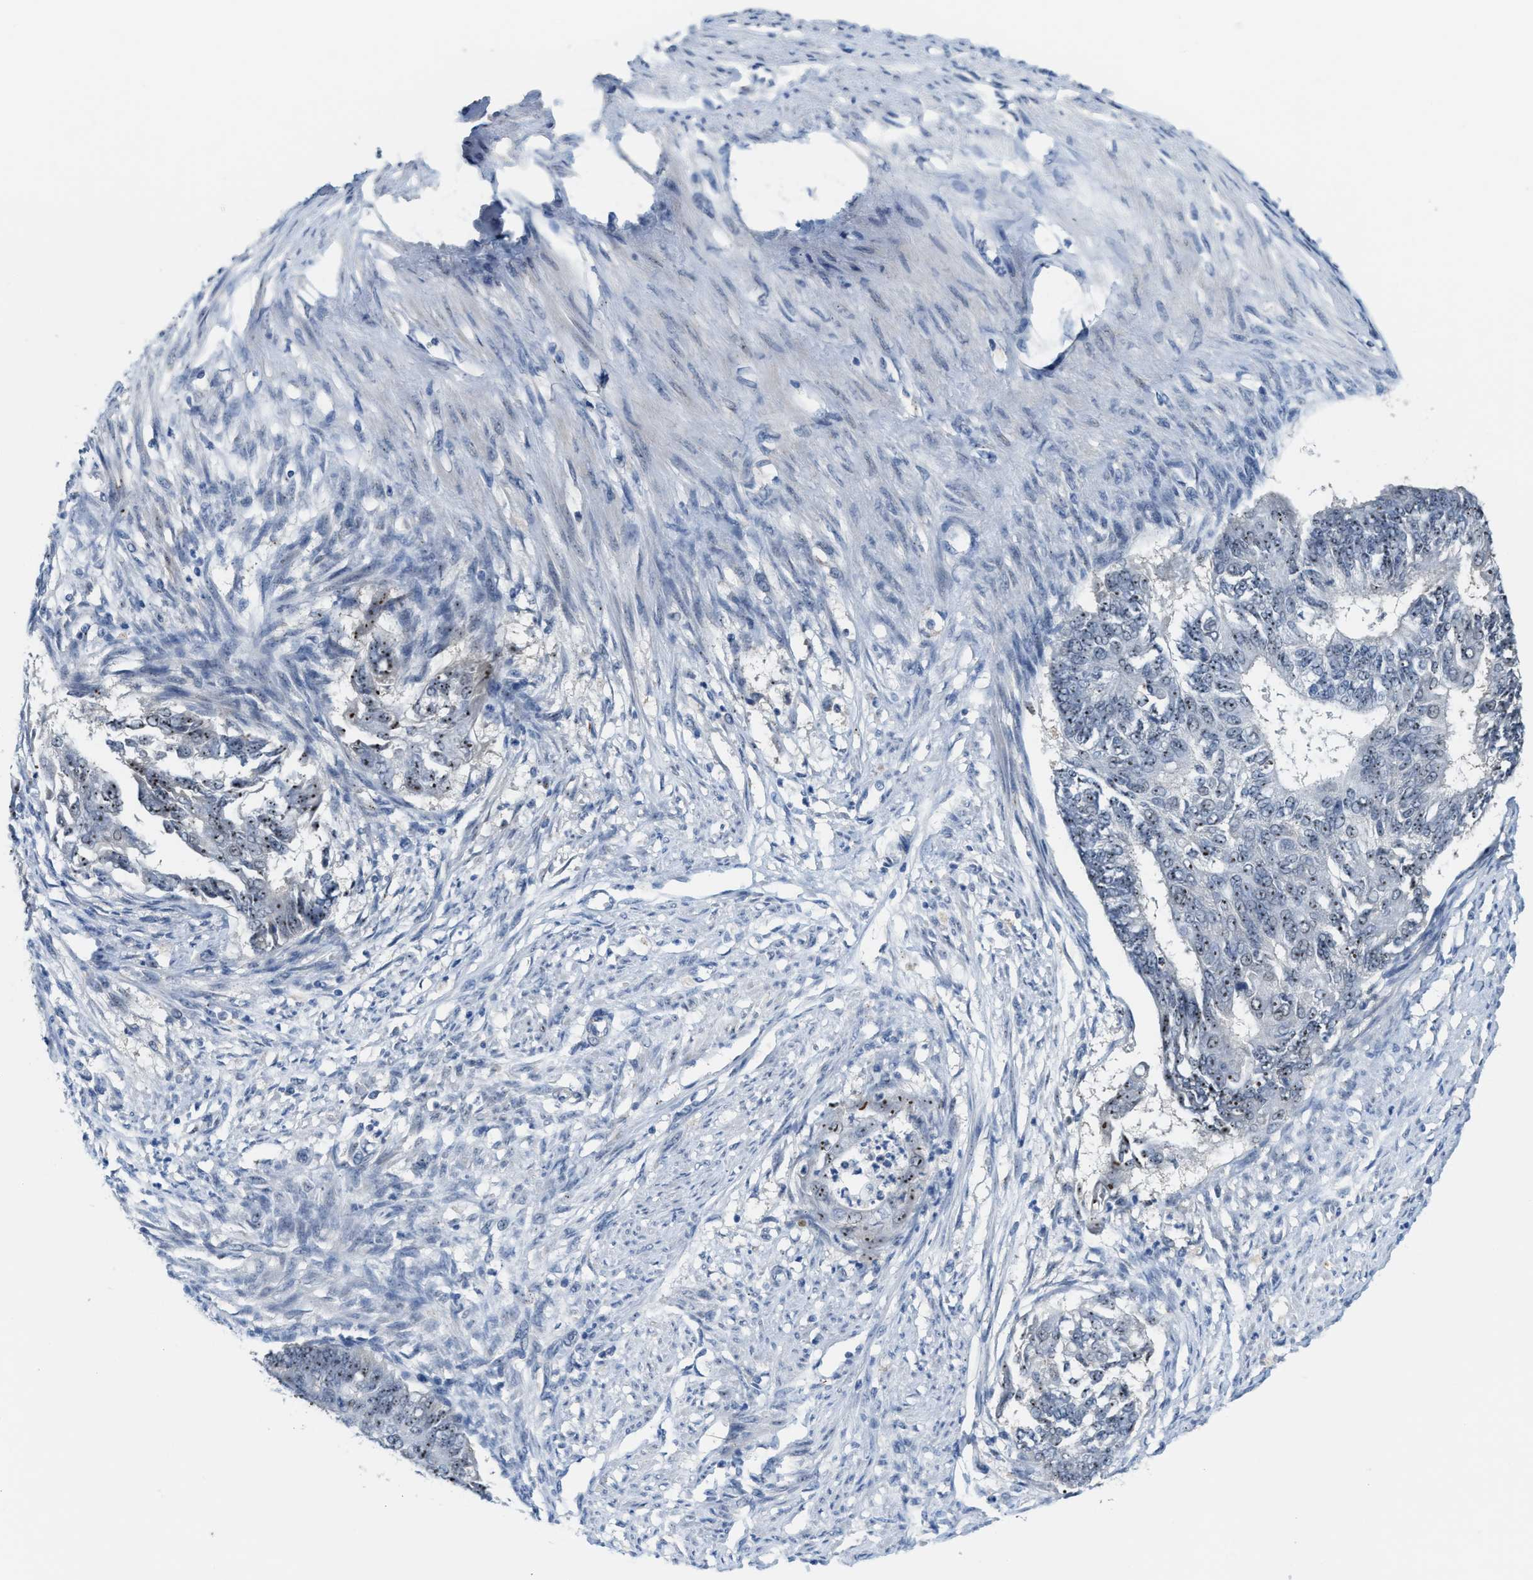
{"staining": {"intensity": "weak", "quantity": "25%-75%", "location": "nuclear"}, "tissue": "endometrial cancer", "cell_type": "Tumor cells", "image_type": "cancer", "snomed": [{"axis": "morphology", "description": "Adenocarcinoma, NOS"}, {"axis": "topography", "description": "Endometrium"}], "caption": "Human endometrial adenocarcinoma stained with a brown dye exhibits weak nuclear positive staining in approximately 25%-75% of tumor cells.", "gene": "ZNF783", "patient": {"sex": "female", "age": 32}}